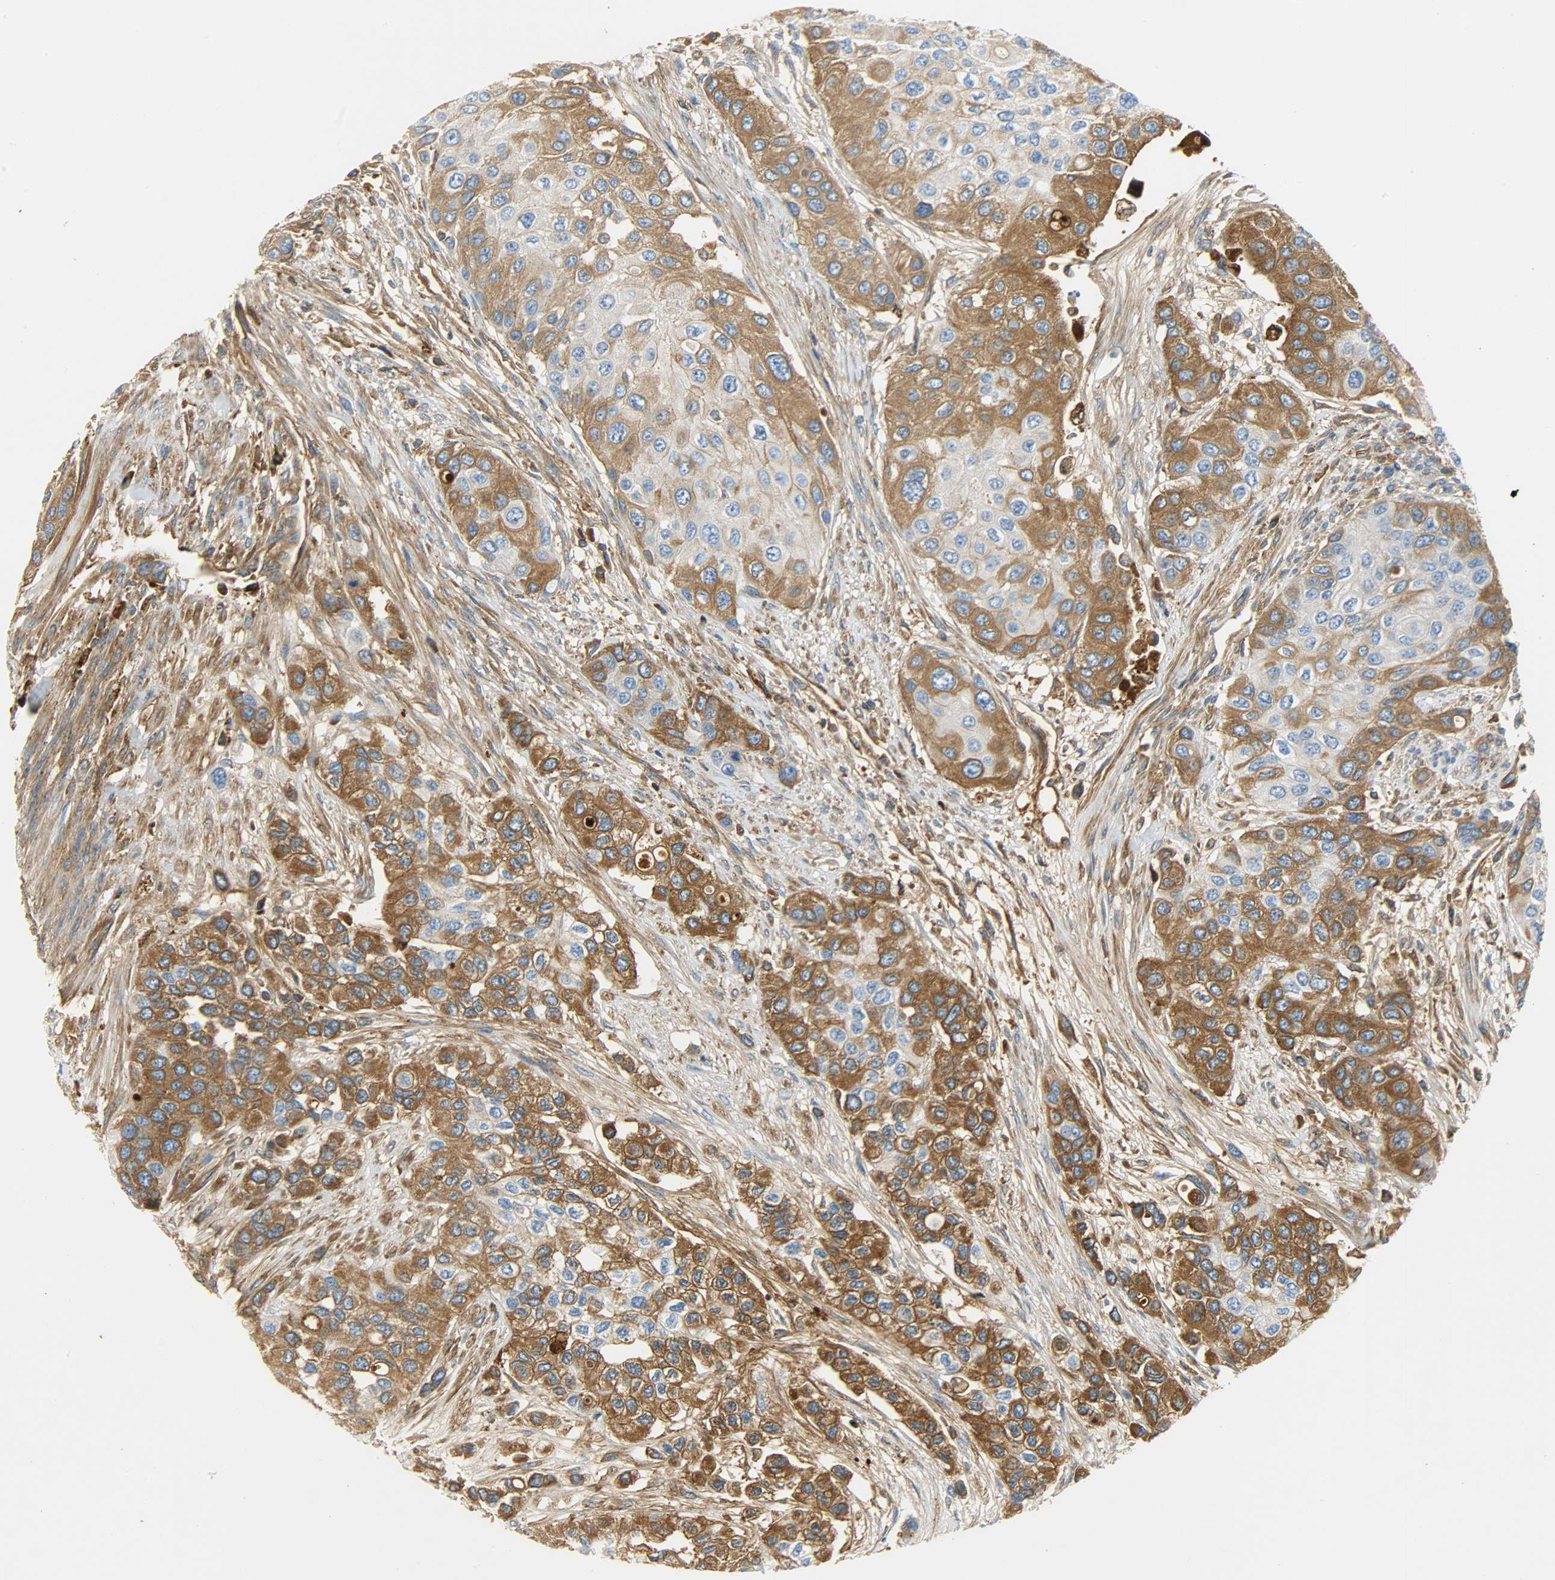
{"staining": {"intensity": "strong", "quantity": ">75%", "location": "cytoplasmic/membranous"}, "tissue": "urothelial cancer", "cell_type": "Tumor cells", "image_type": "cancer", "snomed": [{"axis": "morphology", "description": "Urothelial carcinoma, High grade"}, {"axis": "topography", "description": "Urinary bladder"}], "caption": "Immunohistochemistry (DAB (3,3'-diaminobenzidine)) staining of urothelial carcinoma (high-grade) shows strong cytoplasmic/membranous protein positivity in about >75% of tumor cells. Nuclei are stained in blue.", "gene": "CRP", "patient": {"sex": "female", "age": 56}}